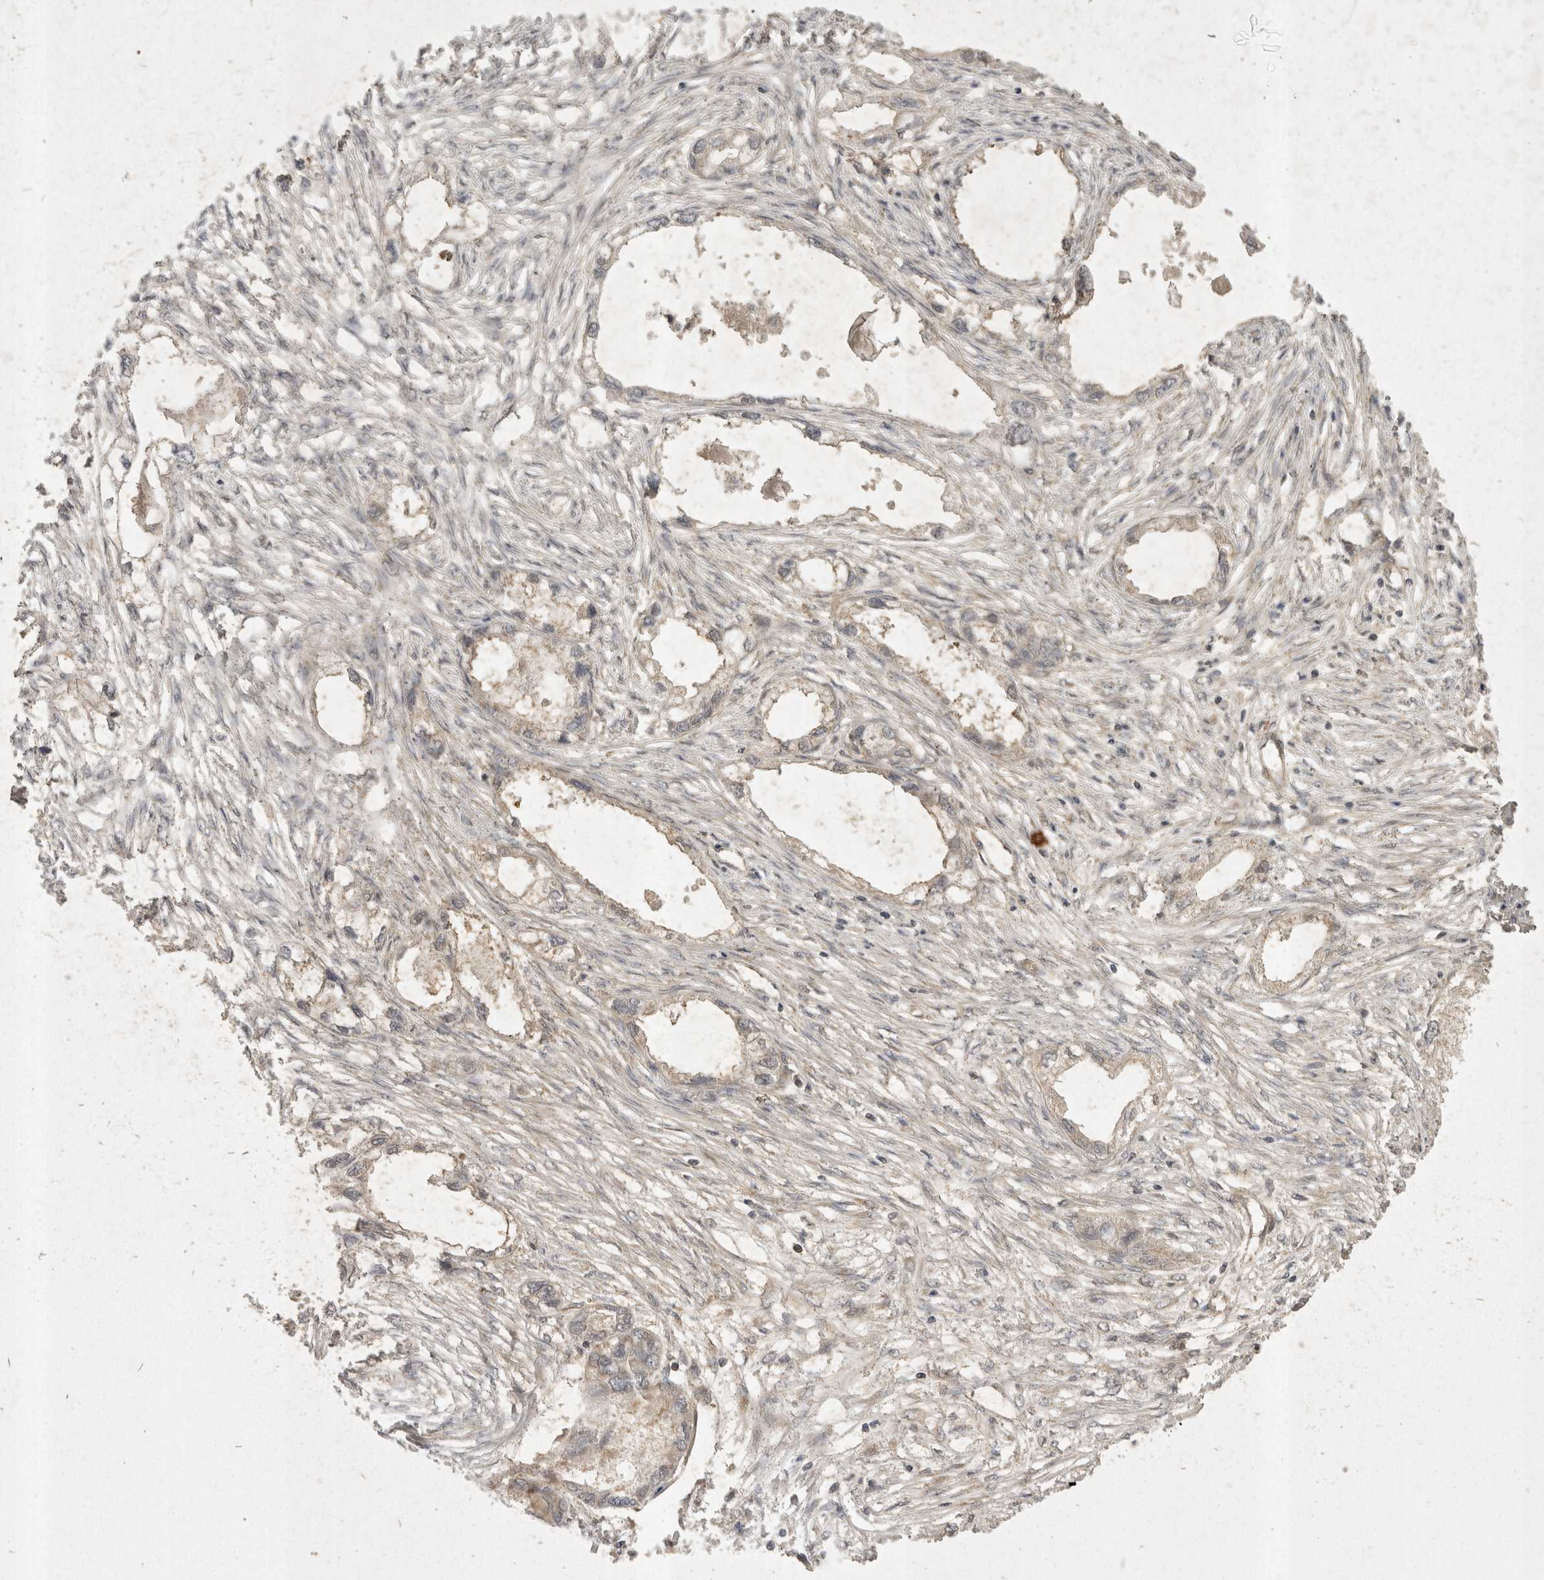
{"staining": {"intensity": "negative", "quantity": "none", "location": "none"}, "tissue": "endometrial cancer", "cell_type": "Tumor cells", "image_type": "cancer", "snomed": [{"axis": "morphology", "description": "Adenocarcinoma, NOS"}, {"axis": "morphology", "description": "Adenocarcinoma, metastatic, NOS"}, {"axis": "topography", "description": "Adipose tissue"}, {"axis": "topography", "description": "Endometrium"}], "caption": "Endometrial cancer stained for a protein using immunohistochemistry (IHC) exhibits no positivity tumor cells.", "gene": "EIF4G3", "patient": {"sex": "female", "age": 67}}